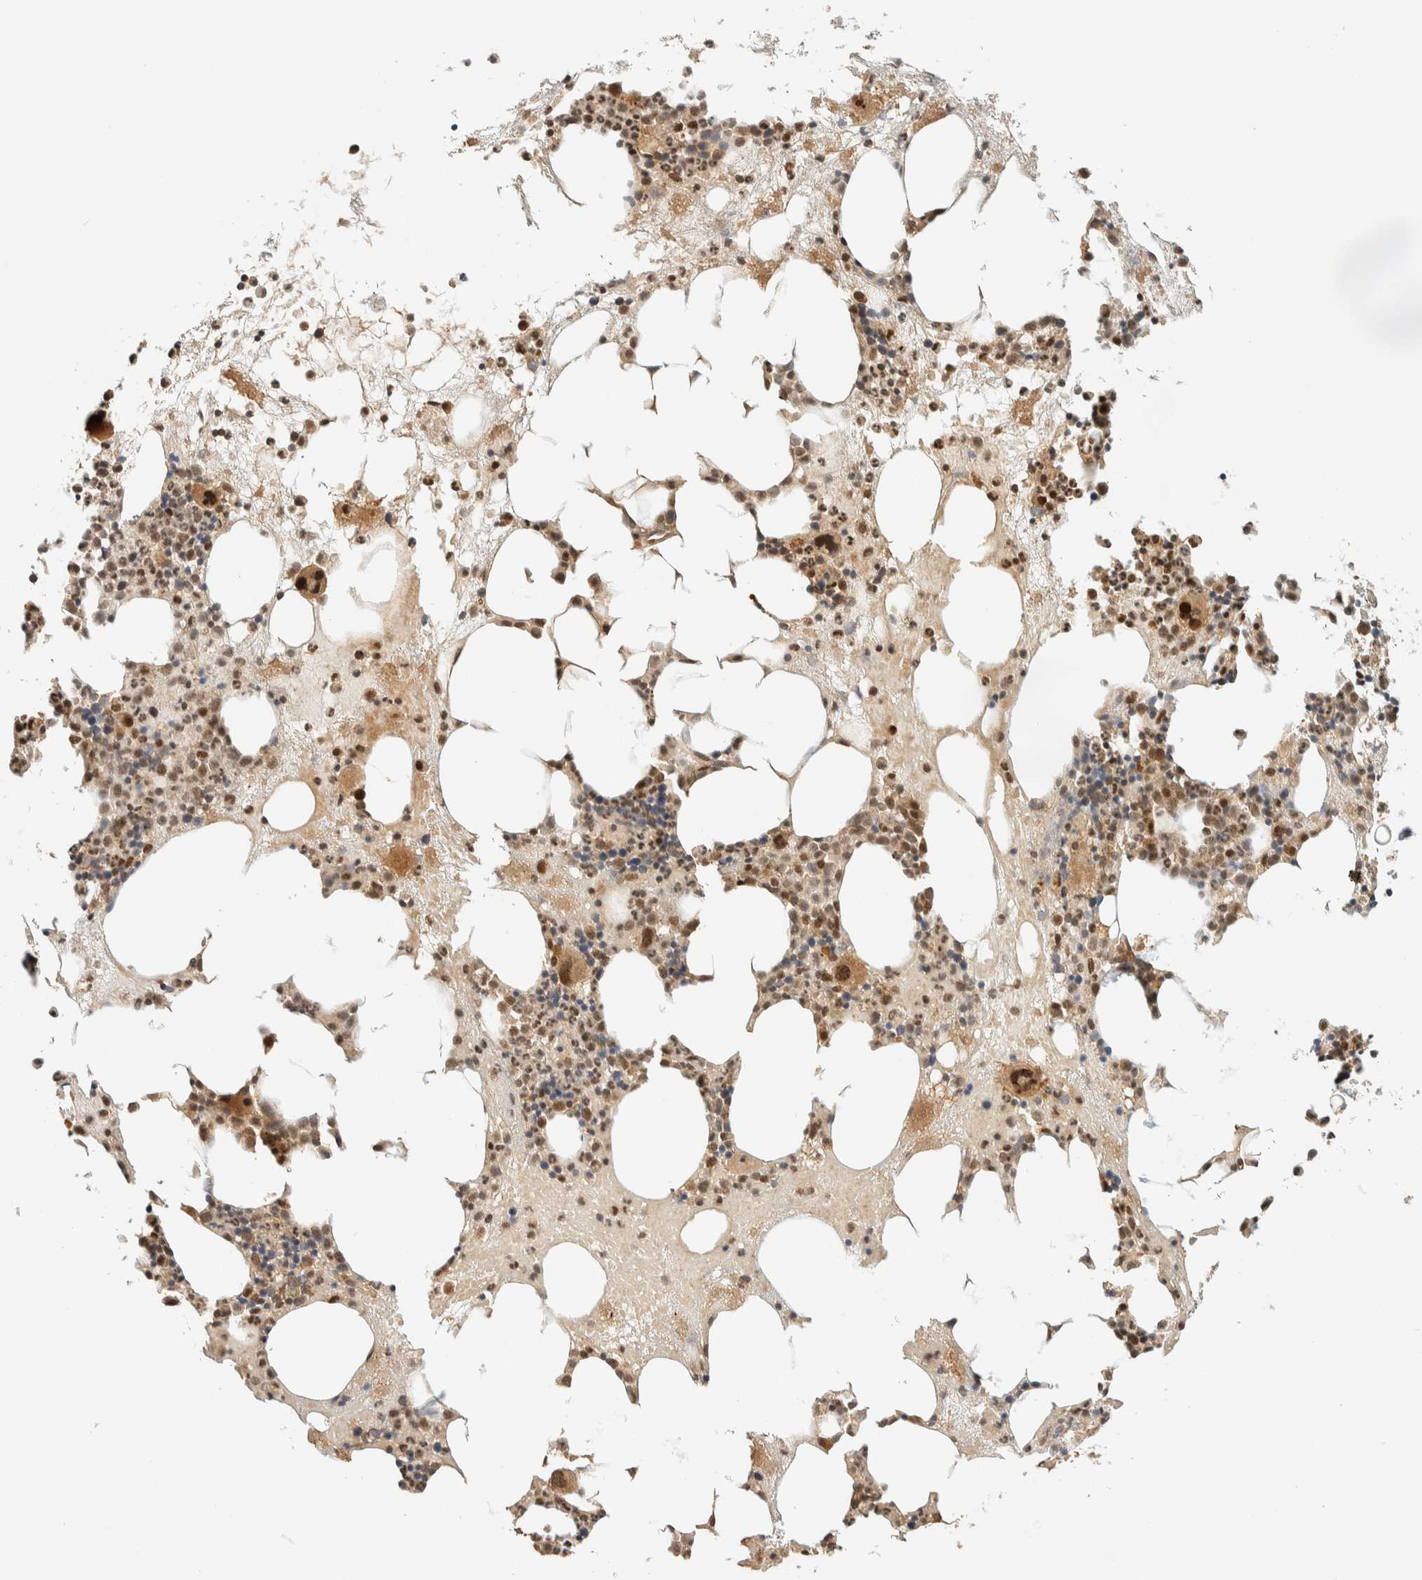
{"staining": {"intensity": "strong", "quantity": ">75%", "location": "nuclear"}, "tissue": "bone marrow", "cell_type": "Hematopoietic cells", "image_type": "normal", "snomed": [{"axis": "morphology", "description": "Normal tissue, NOS"}, {"axis": "morphology", "description": "Inflammation, NOS"}, {"axis": "topography", "description": "Bone marrow"}], "caption": "Benign bone marrow displays strong nuclear staining in approximately >75% of hematopoietic cells, visualized by immunohistochemistry.", "gene": "ZBTB34", "patient": {"sex": "female", "age": 81}}